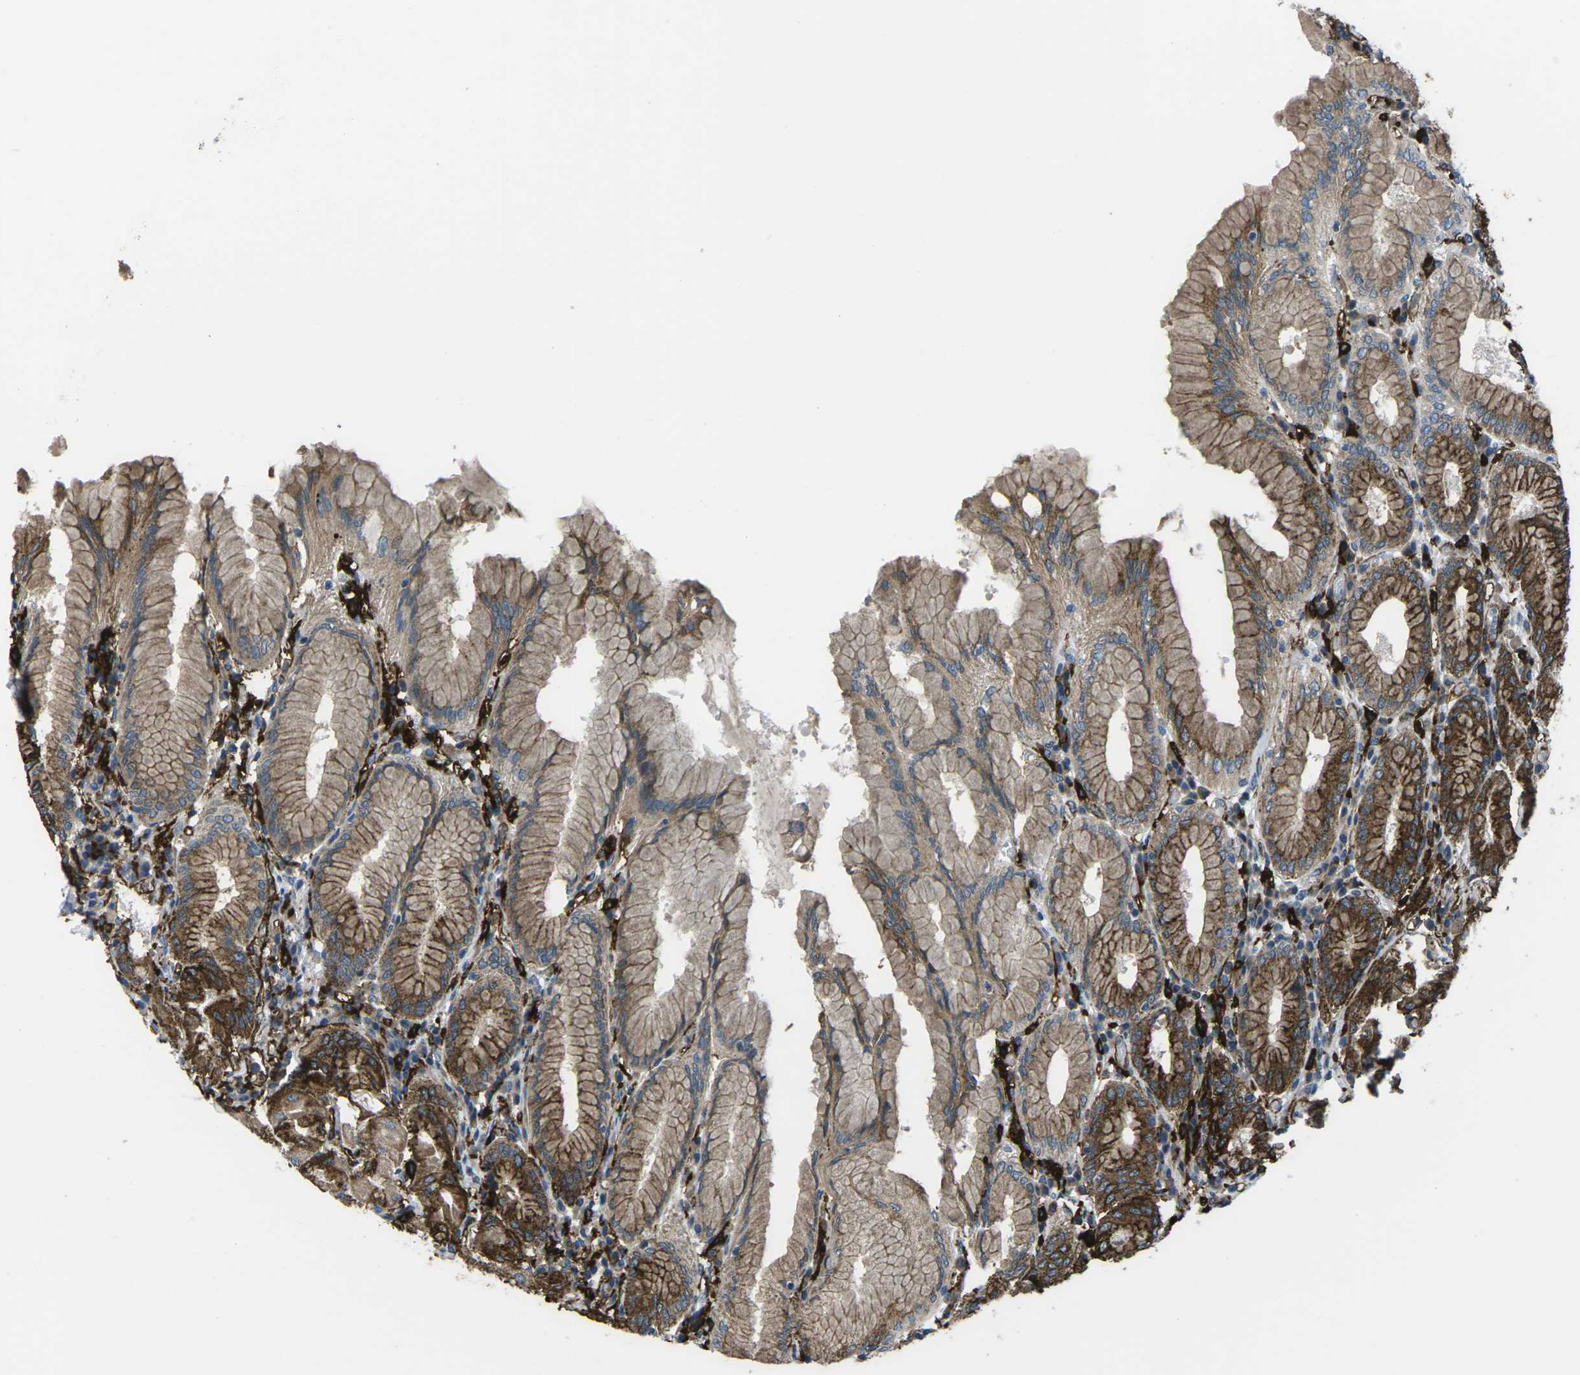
{"staining": {"intensity": "moderate", "quantity": ">75%", "location": "cytoplasmic/membranous"}, "tissue": "stomach", "cell_type": "Glandular cells", "image_type": "normal", "snomed": [{"axis": "morphology", "description": "Normal tissue, NOS"}, {"axis": "topography", "description": "Stomach"}, {"axis": "topography", "description": "Stomach, lower"}], "caption": "Brown immunohistochemical staining in unremarkable human stomach reveals moderate cytoplasmic/membranous staining in about >75% of glandular cells. (DAB (3,3'-diaminobenzidine) = brown stain, brightfield microscopy at high magnification).", "gene": "PTPN1", "patient": {"sex": "female", "age": 56}}